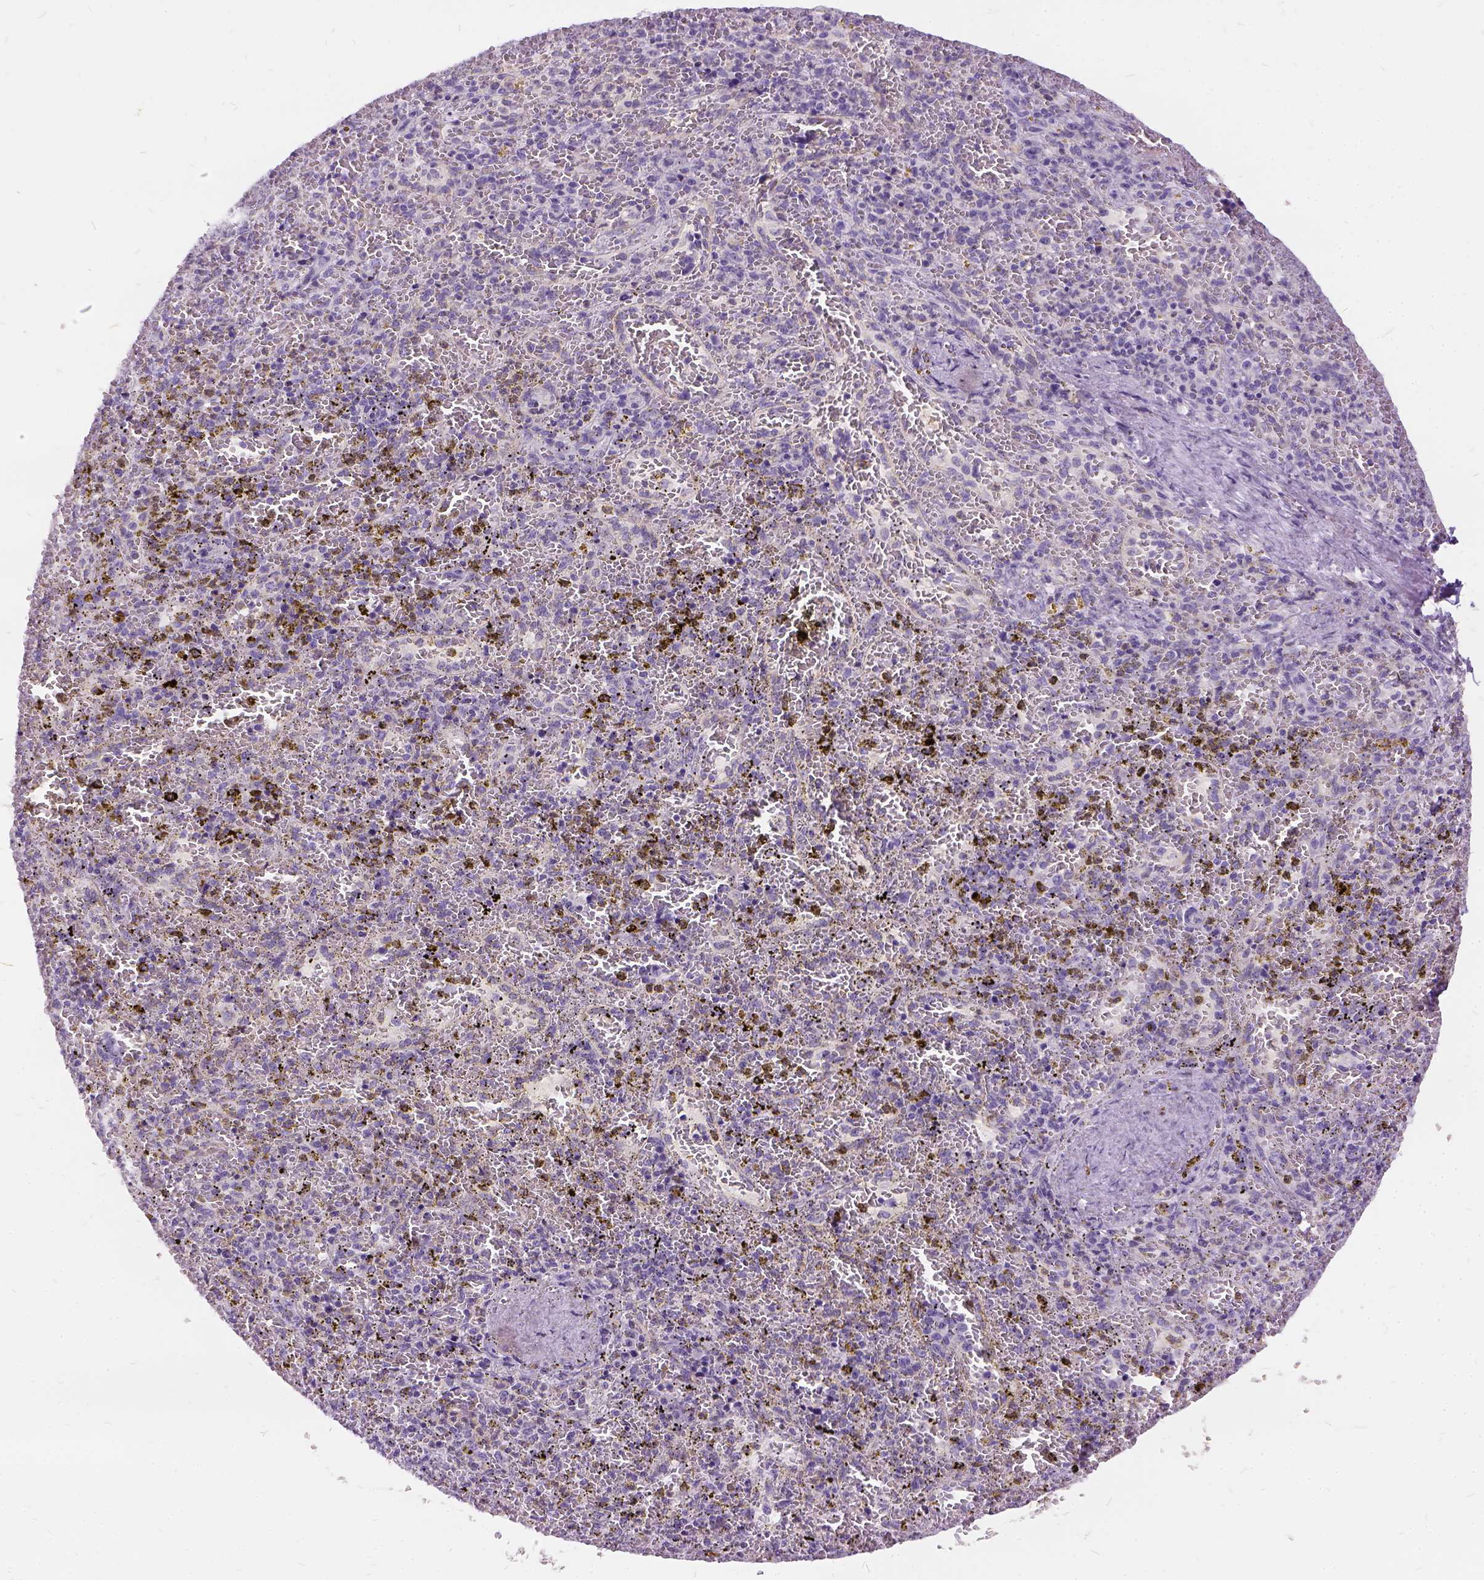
{"staining": {"intensity": "negative", "quantity": "none", "location": "none"}, "tissue": "spleen", "cell_type": "Cells in red pulp", "image_type": "normal", "snomed": [{"axis": "morphology", "description": "Normal tissue, NOS"}, {"axis": "topography", "description": "Spleen"}], "caption": "DAB (3,3'-diaminobenzidine) immunohistochemical staining of normal spleen reveals no significant positivity in cells in red pulp. (Brightfield microscopy of DAB immunohistochemistry (IHC) at high magnification).", "gene": "FDX1", "patient": {"sex": "female", "age": 50}}